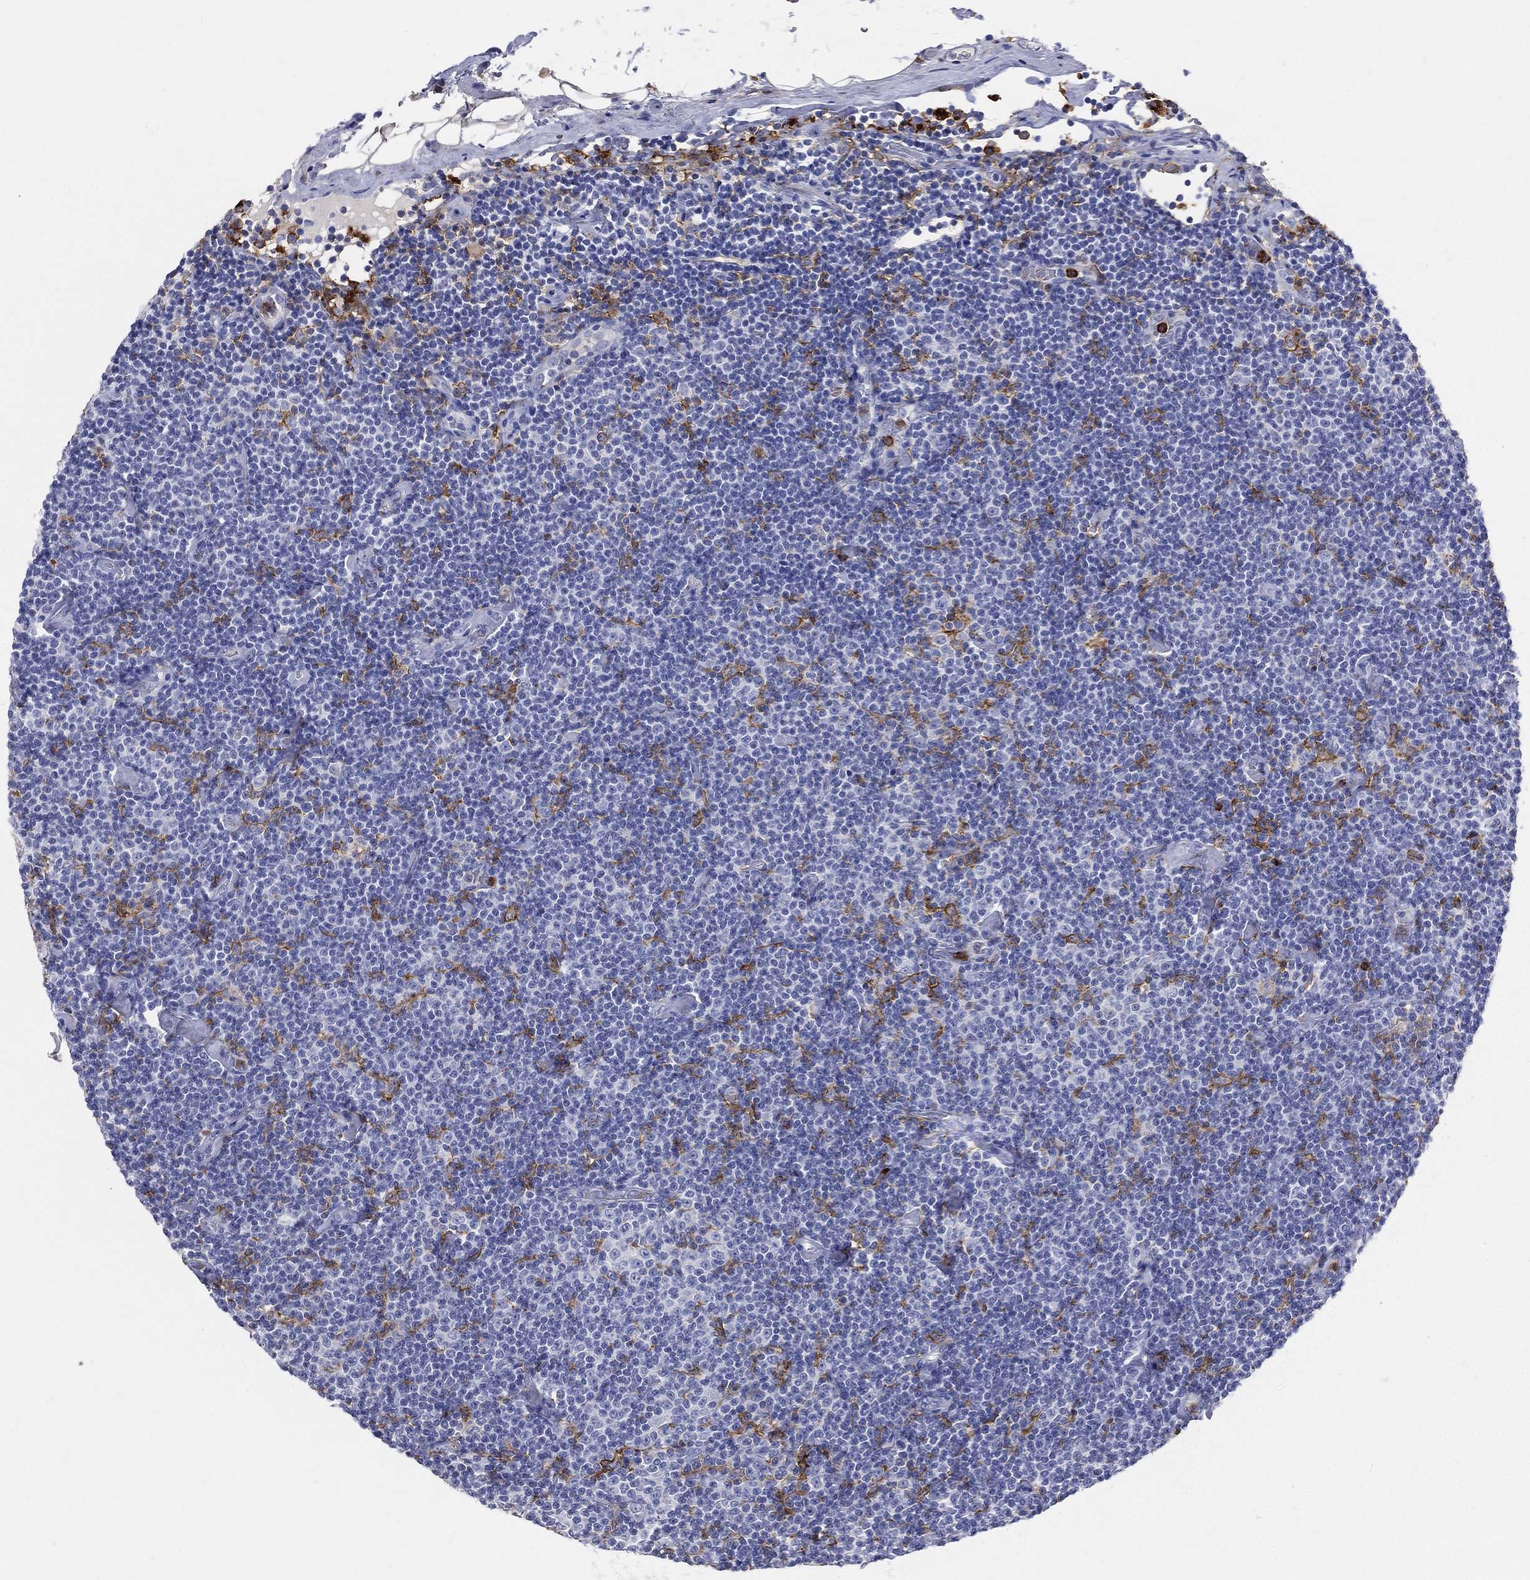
{"staining": {"intensity": "negative", "quantity": "none", "location": "none"}, "tissue": "lymphoma", "cell_type": "Tumor cells", "image_type": "cancer", "snomed": [{"axis": "morphology", "description": "Malignant lymphoma, non-Hodgkin's type, Low grade"}, {"axis": "topography", "description": "Lymph node"}], "caption": "The image reveals no staining of tumor cells in low-grade malignant lymphoma, non-Hodgkin's type. Nuclei are stained in blue.", "gene": "CD33", "patient": {"sex": "male", "age": 81}}